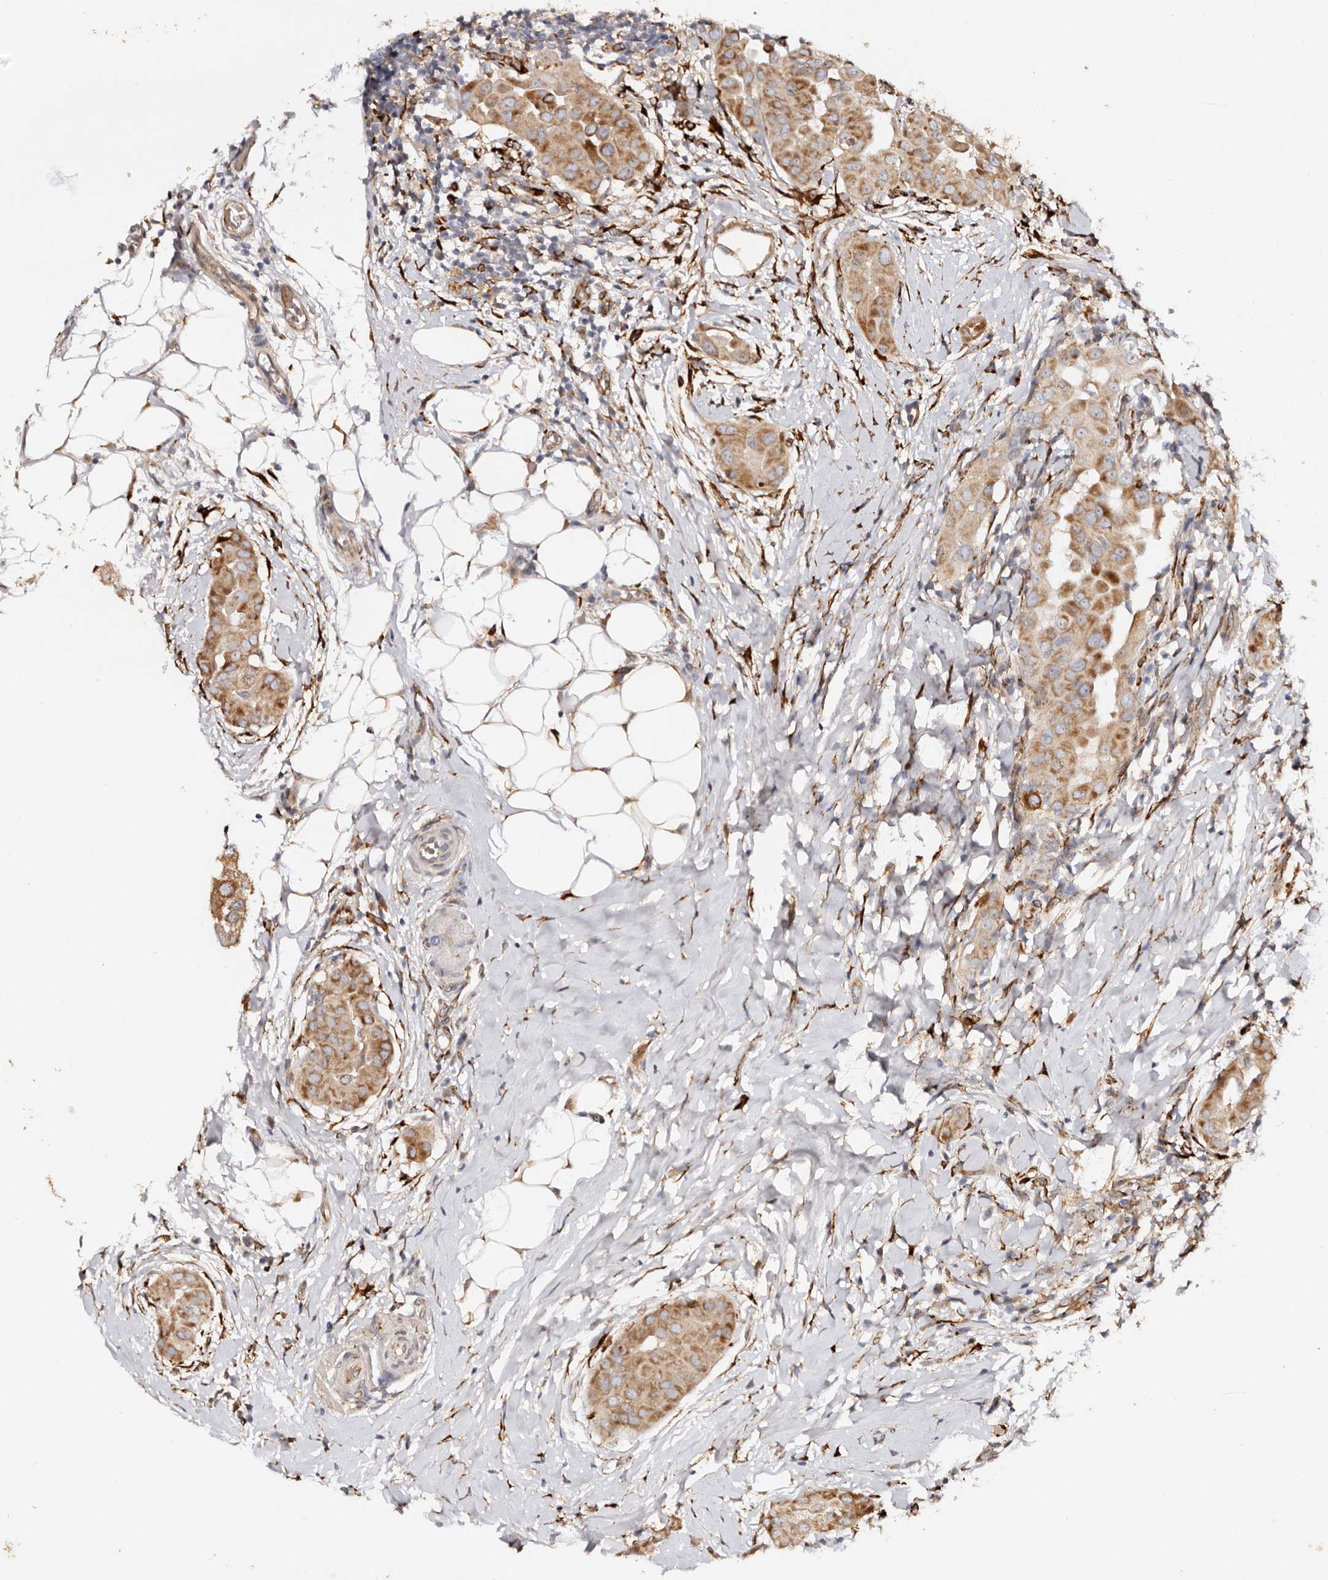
{"staining": {"intensity": "moderate", "quantity": ">75%", "location": "cytoplasmic/membranous"}, "tissue": "thyroid cancer", "cell_type": "Tumor cells", "image_type": "cancer", "snomed": [{"axis": "morphology", "description": "Papillary adenocarcinoma, NOS"}, {"axis": "topography", "description": "Thyroid gland"}], "caption": "Immunohistochemistry (IHC) (DAB) staining of human thyroid papillary adenocarcinoma shows moderate cytoplasmic/membranous protein expression in about >75% of tumor cells.", "gene": "SERPINH1", "patient": {"sex": "male", "age": 33}}